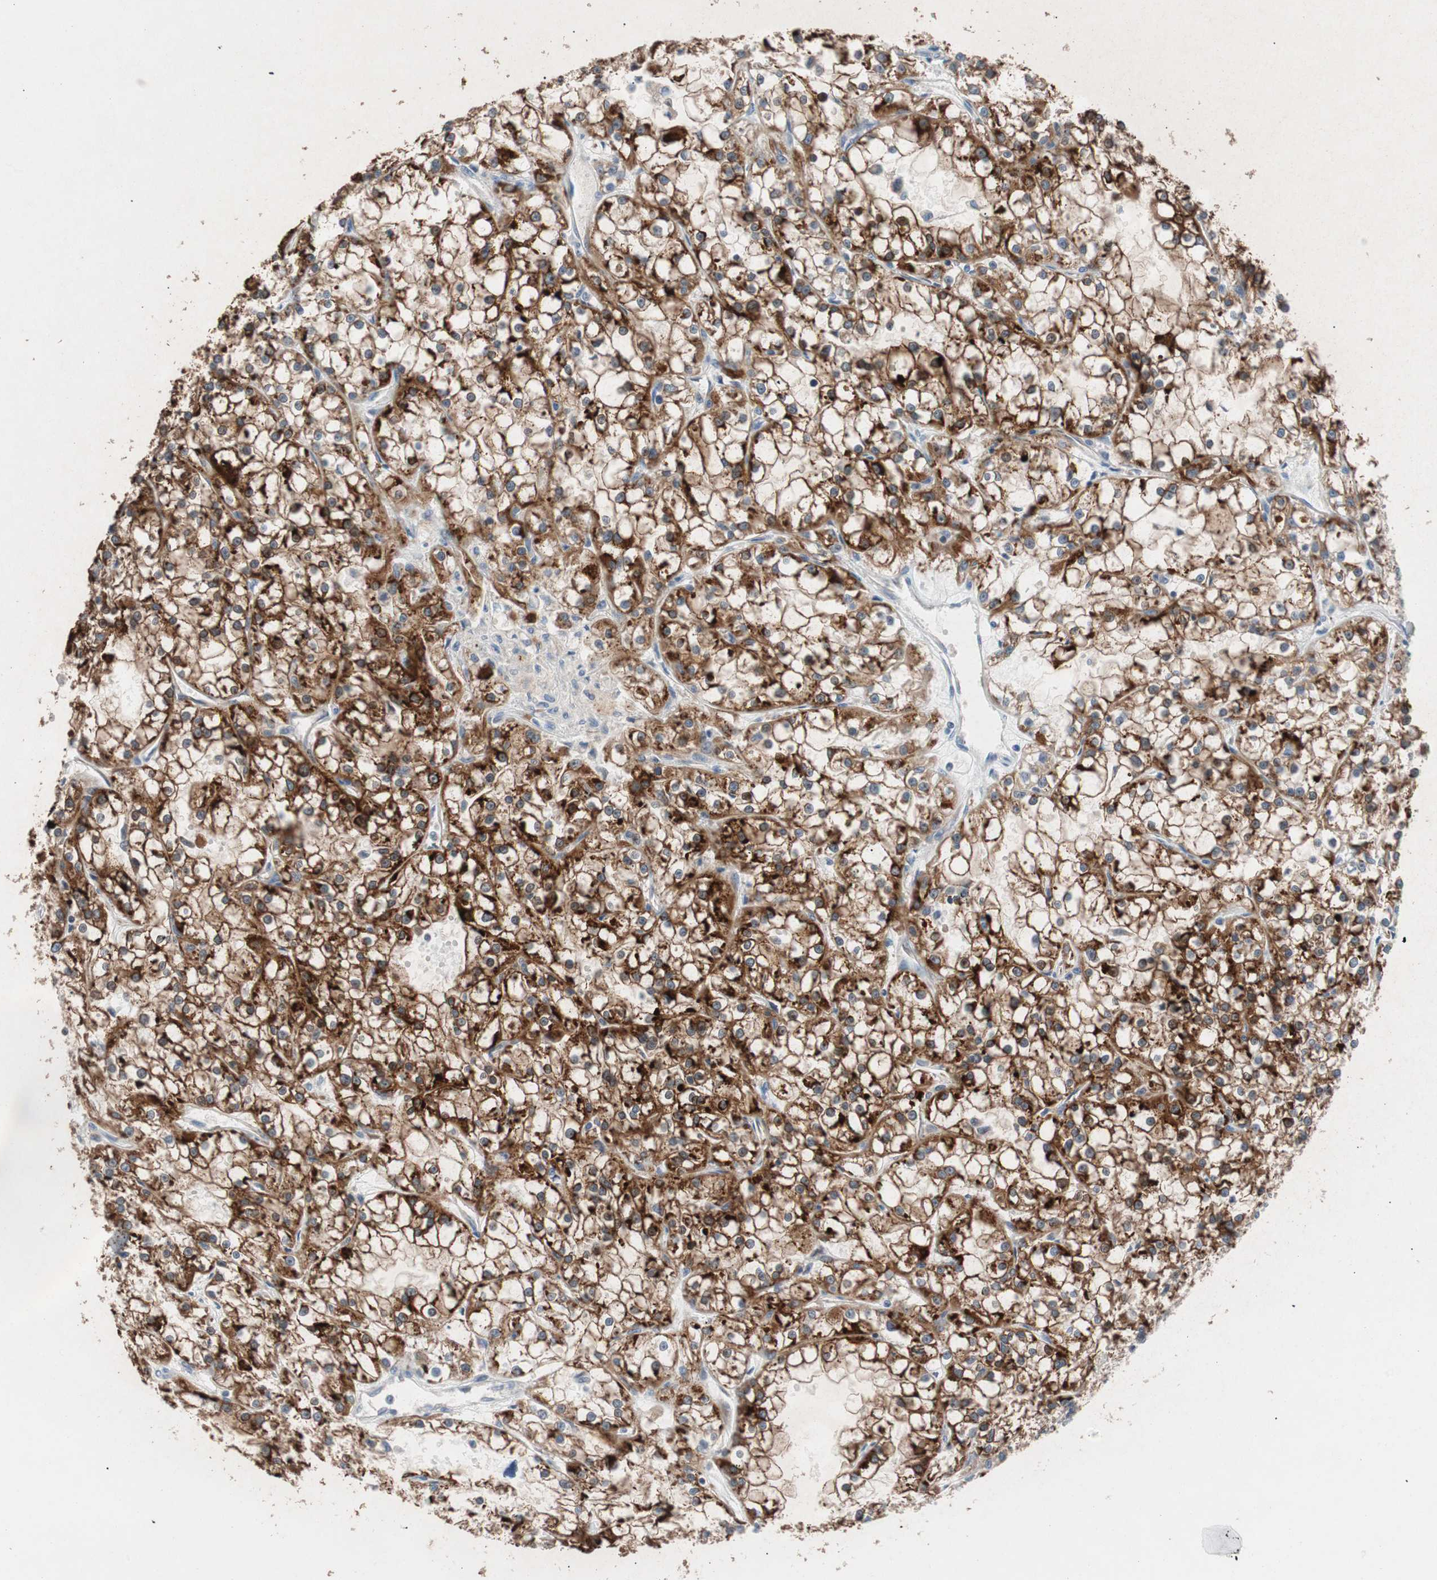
{"staining": {"intensity": "strong", "quantity": ">75%", "location": "cytoplasmic/membranous"}, "tissue": "renal cancer", "cell_type": "Tumor cells", "image_type": "cancer", "snomed": [{"axis": "morphology", "description": "Adenocarcinoma, NOS"}, {"axis": "topography", "description": "Kidney"}], "caption": "A brown stain shows strong cytoplasmic/membranous positivity of a protein in human adenocarcinoma (renal) tumor cells.", "gene": "SMG1", "patient": {"sex": "female", "age": 52}}